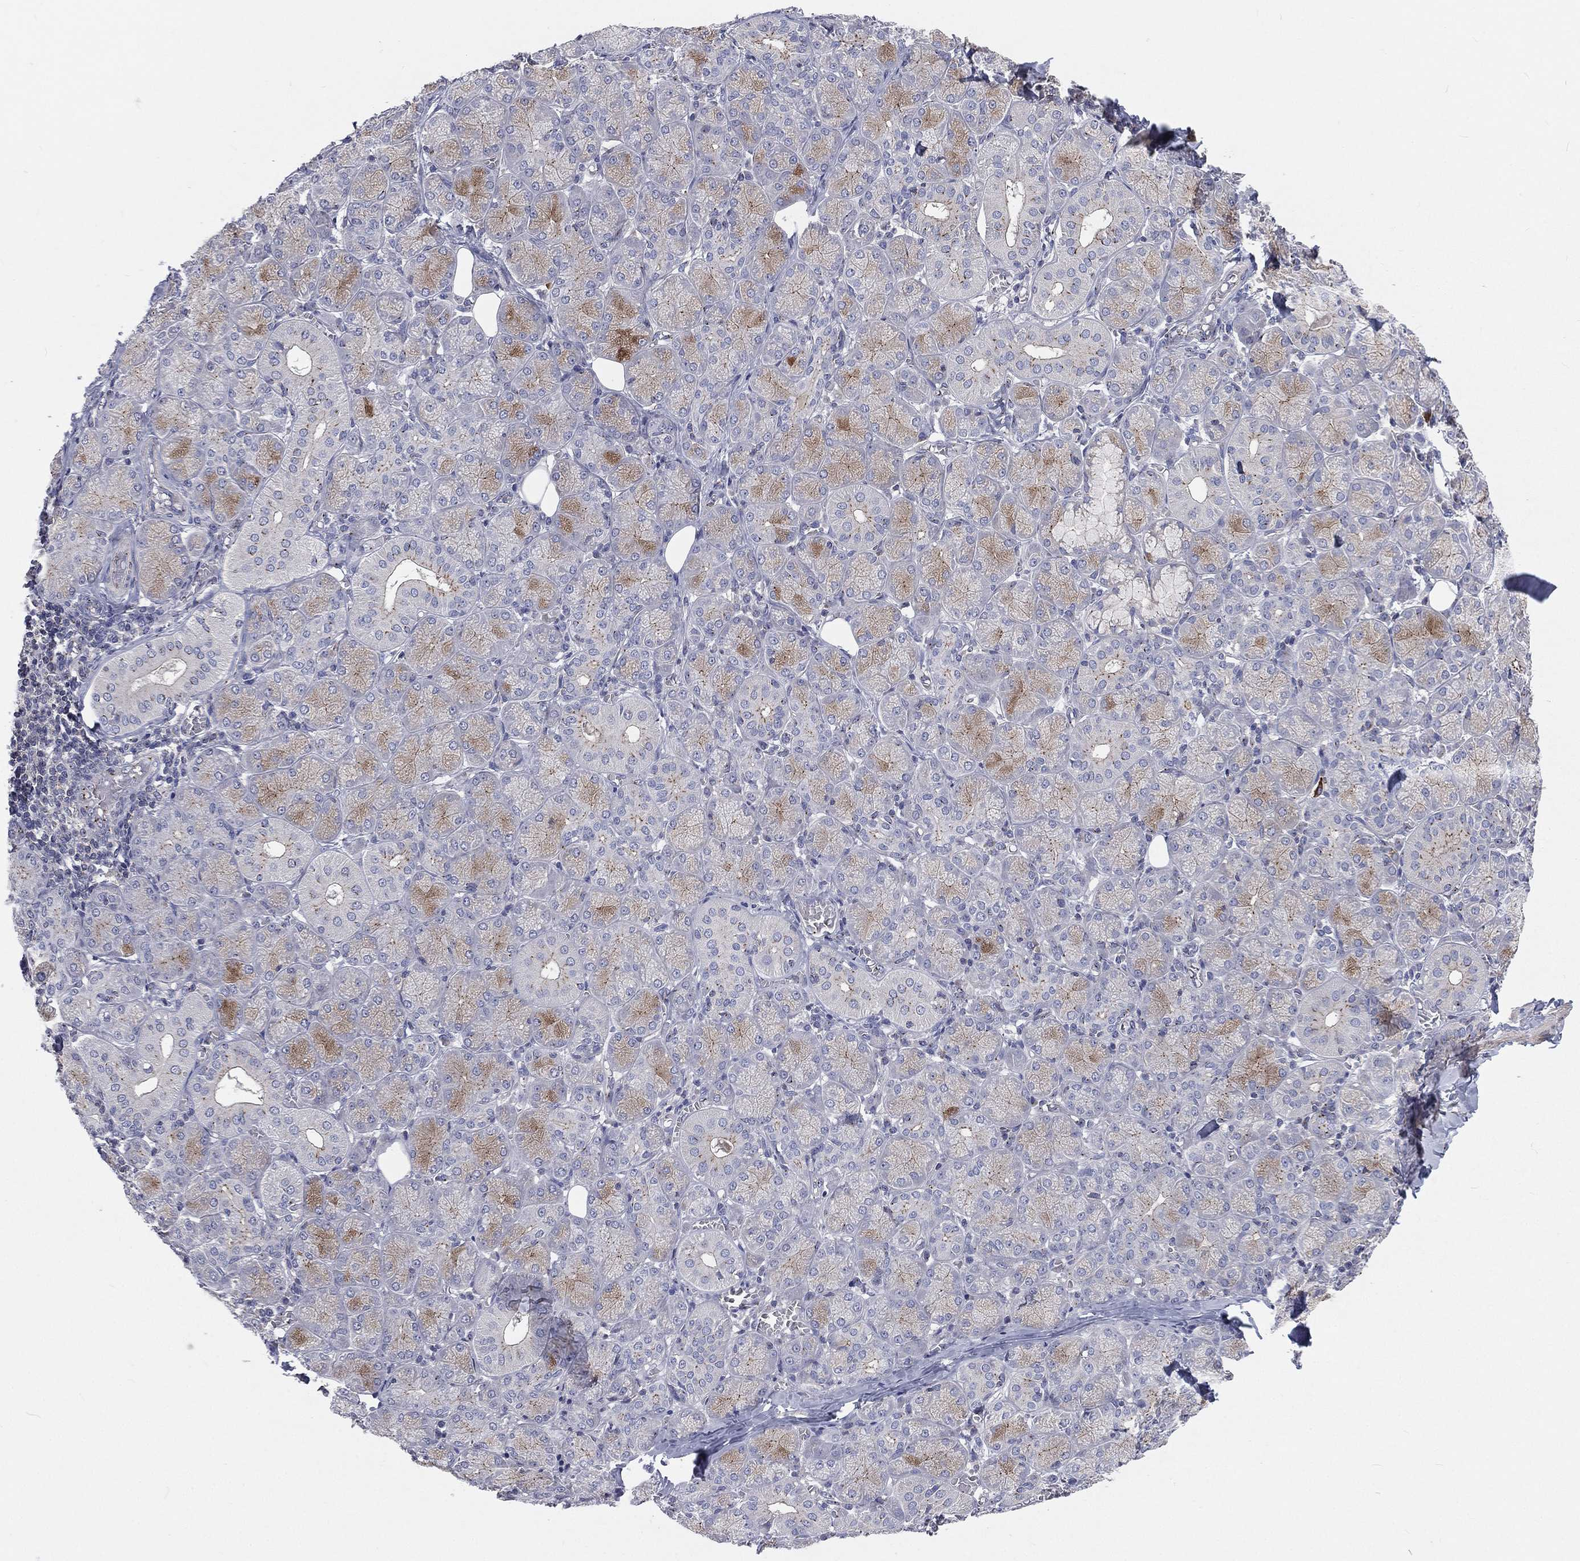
{"staining": {"intensity": "moderate", "quantity": "<25%", "location": "cytoplasmic/membranous"}, "tissue": "salivary gland", "cell_type": "Glandular cells", "image_type": "normal", "snomed": [{"axis": "morphology", "description": "Normal tissue, NOS"}, {"axis": "topography", "description": "Salivary gland"}, {"axis": "topography", "description": "Peripheral nerve tissue"}], "caption": "About <25% of glandular cells in benign human salivary gland demonstrate moderate cytoplasmic/membranous protein staining as visualized by brown immunohistochemical staining.", "gene": "CROCC", "patient": {"sex": "female", "age": 24}}